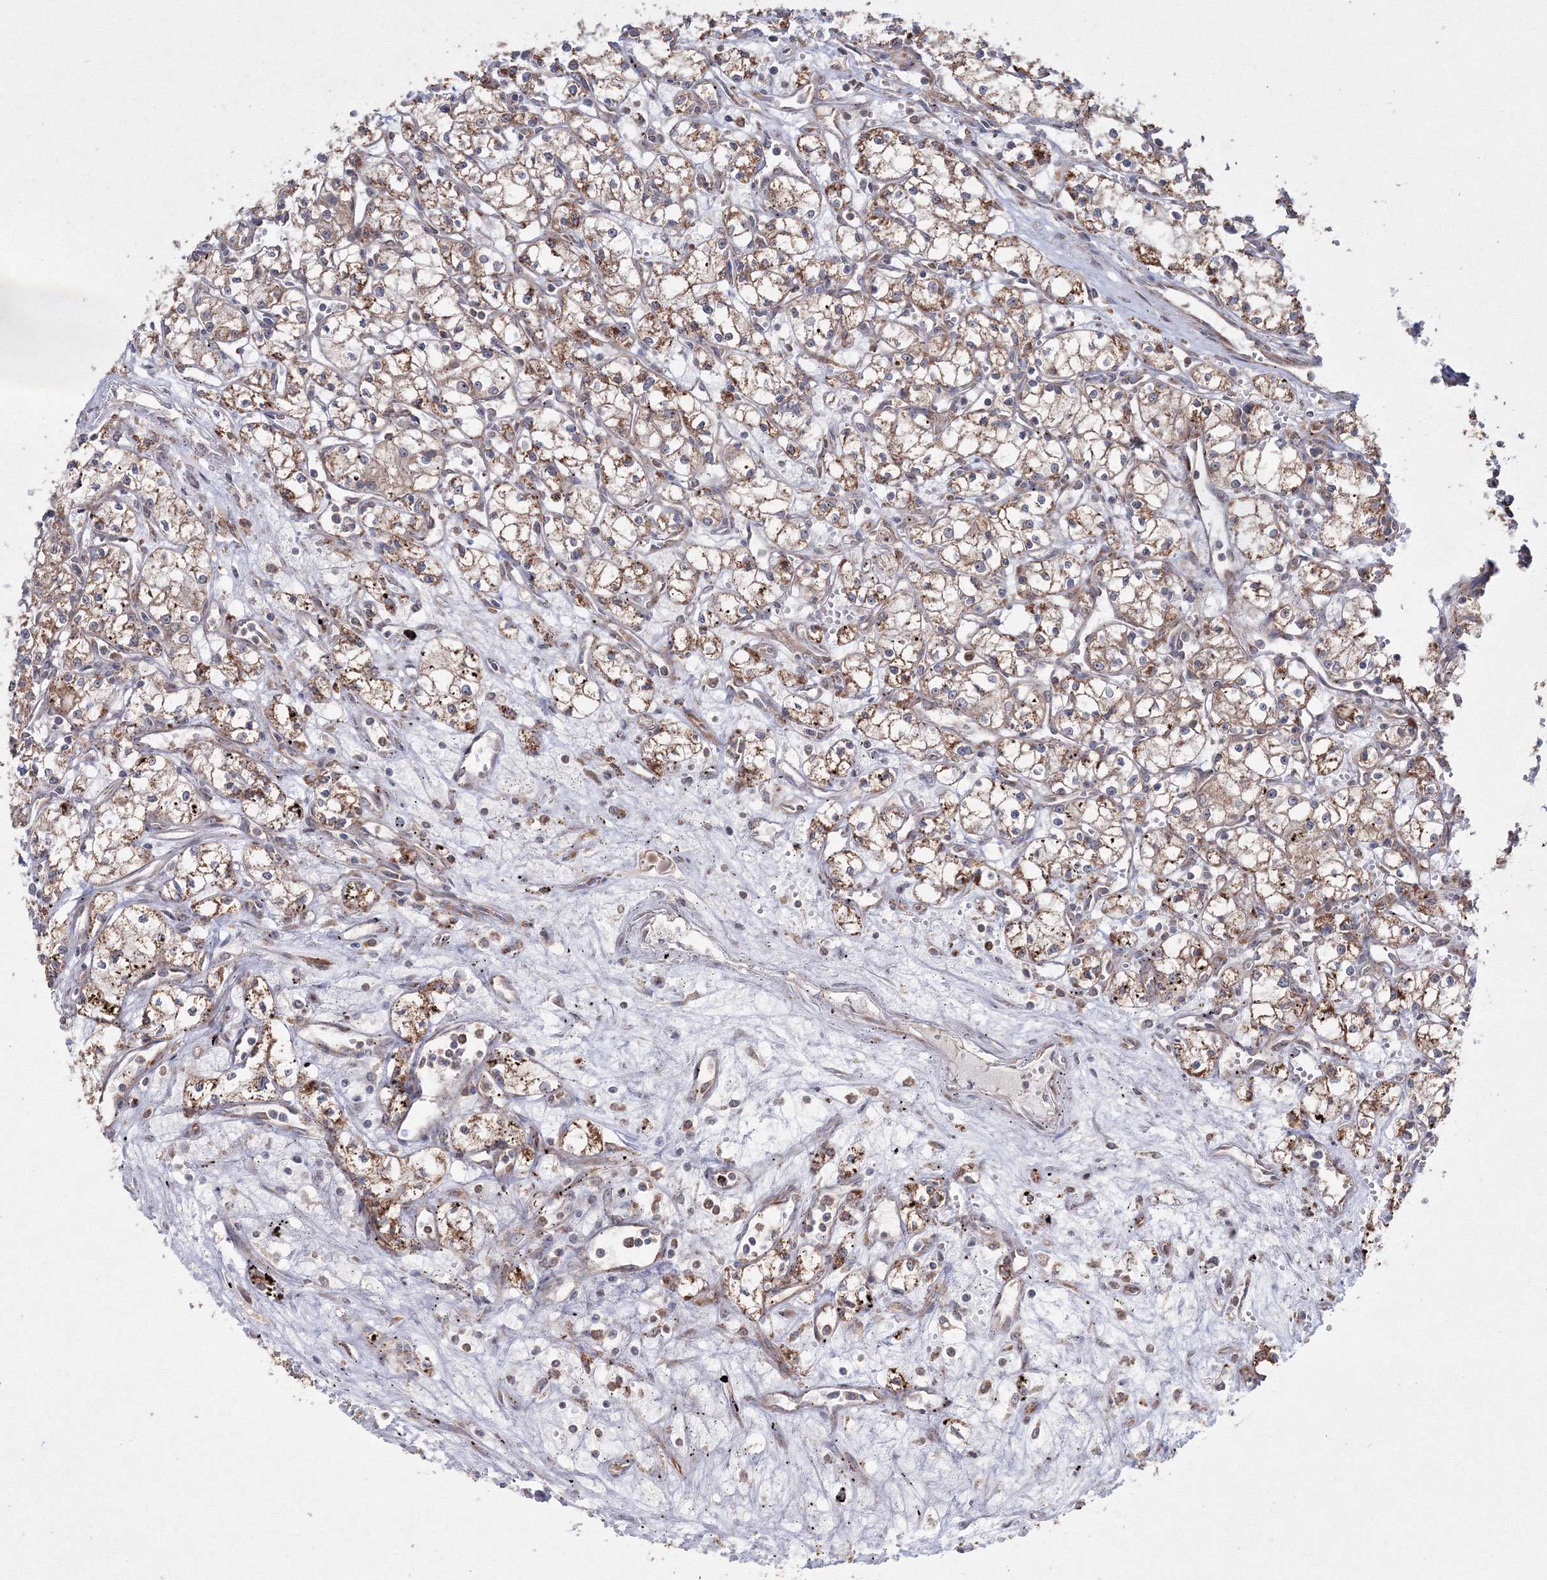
{"staining": {"intensity": "moderate", "quantity": ">75%", "location": "cytoplasmic/membranous"}, "tissue": "renal cancer", "cell_type": "Tumor cells", "image_type": "cancer", "snomed": [{"axis": "morphology", "description": "Adenocarcinoma, NOS"}, {"axis": "topography", "description": "Kidney"}], "caption": "A brown stain highlights moderate cytoplasmic/membranous positivity of a protein in renal cancer tumor cells. (DAB (3,3'-diaminobenzidine) IHC with brightfield microscopy, high magnification).", "gene": "PEX13", "patient": {"sex": "male", "age": 59}}